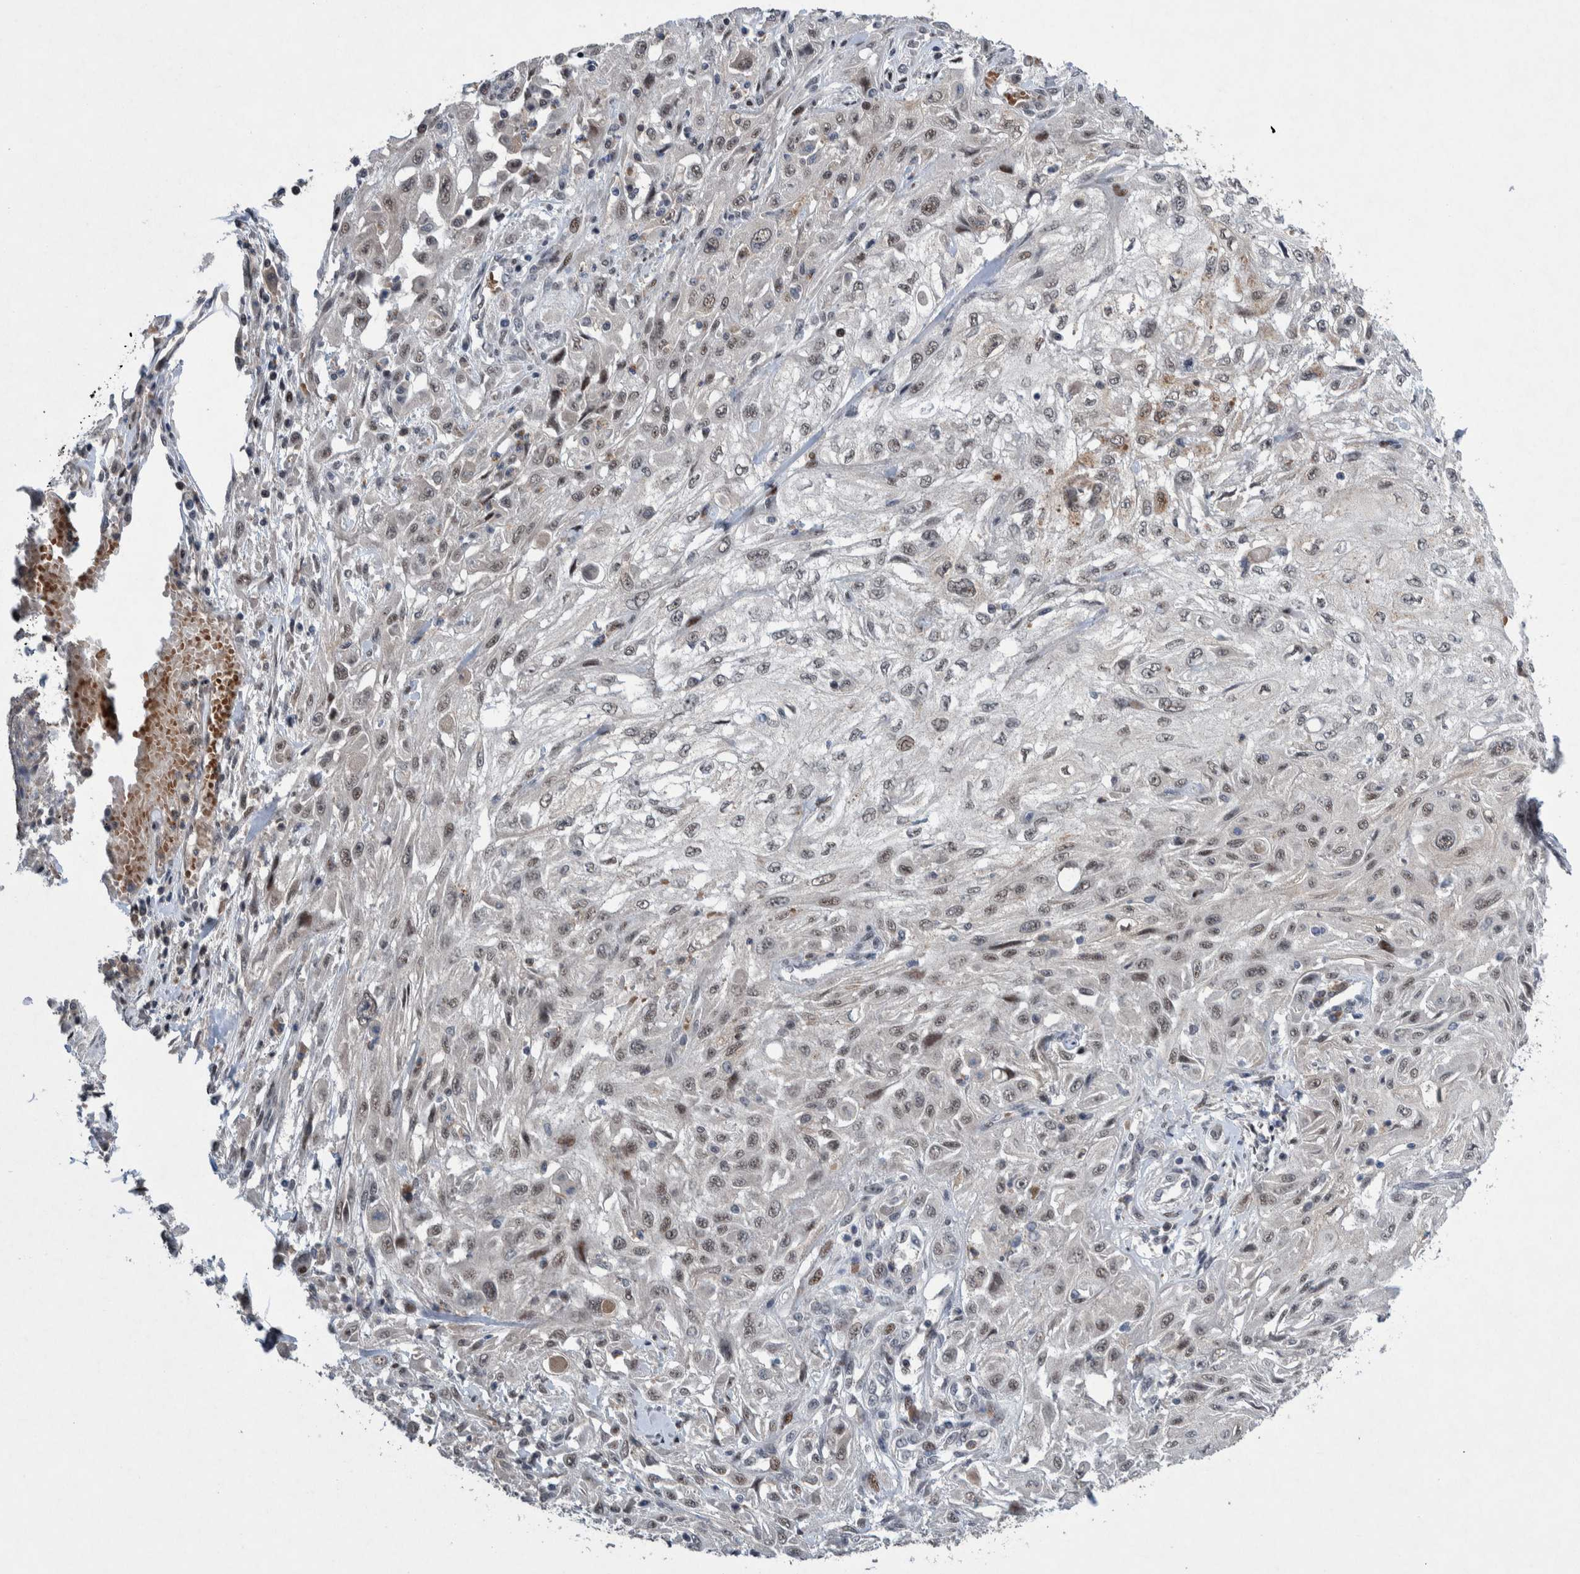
{"staining": {"intensity": "weak", "quantity": ">75%", "location": "nuclear"}, "tissue": "skin cancer", "cell_type": "Tumor cells", "image_type": "cancer", "snomed": [{"axis": "morphology", "description": "Squamous cell carcinoma, NOS"}, {"axis": "morphology", "description": "Squamous cell carcinoma, metastatic, NOS"}, {"axis": "topography", "description": "Skin"}, {"axis": "topography", "description": "Lymph node"}], "caption": "Immunohistochemical staining of human skin metastatic squamous cell carcinoma demonstrates low levels of weak nuclear expression in about >75% of tumor cells.", "gene": "ESRP1", "patient": {"sex": "male", "age": 75}}